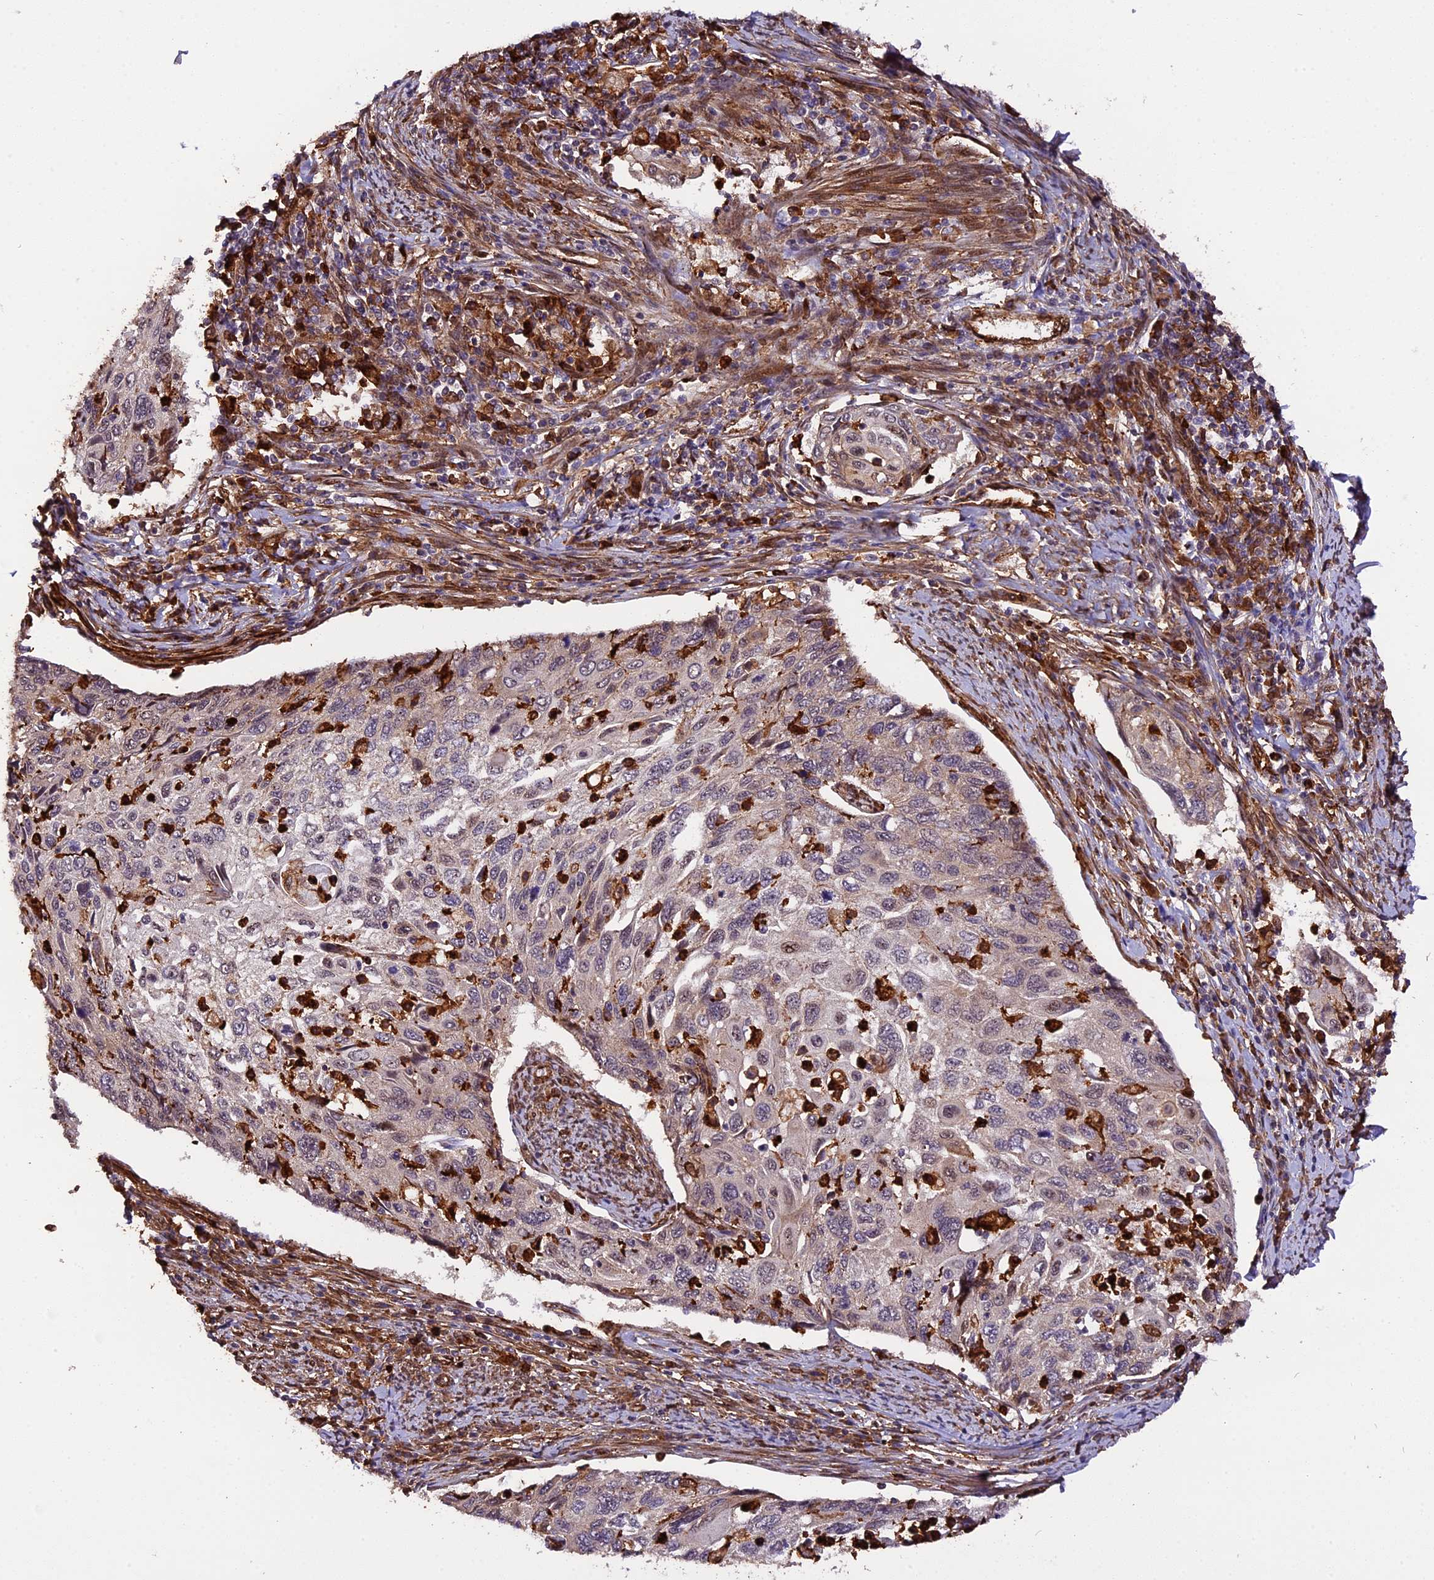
{"staining": {"intensity": "negative", "quantity": "none", "location": "none"}, "tissue": "cervical cancer", "cell_type": "Tumor cells", "image_type": "cancer", "snomed": [{"axis": "morphology", "description": "Squamous cell carcinoma, NOS"}, {"axis": "topography", "description": "Cervix"}], "caption": "Immunohistochemistry (IHC) image of human cervical squamous cell carcinoma stained for a protein (brown), which demonstrates no expression in tumor cells.", "gene": "HERPUD1", "patient": {"sex": "female", "age": 70}}